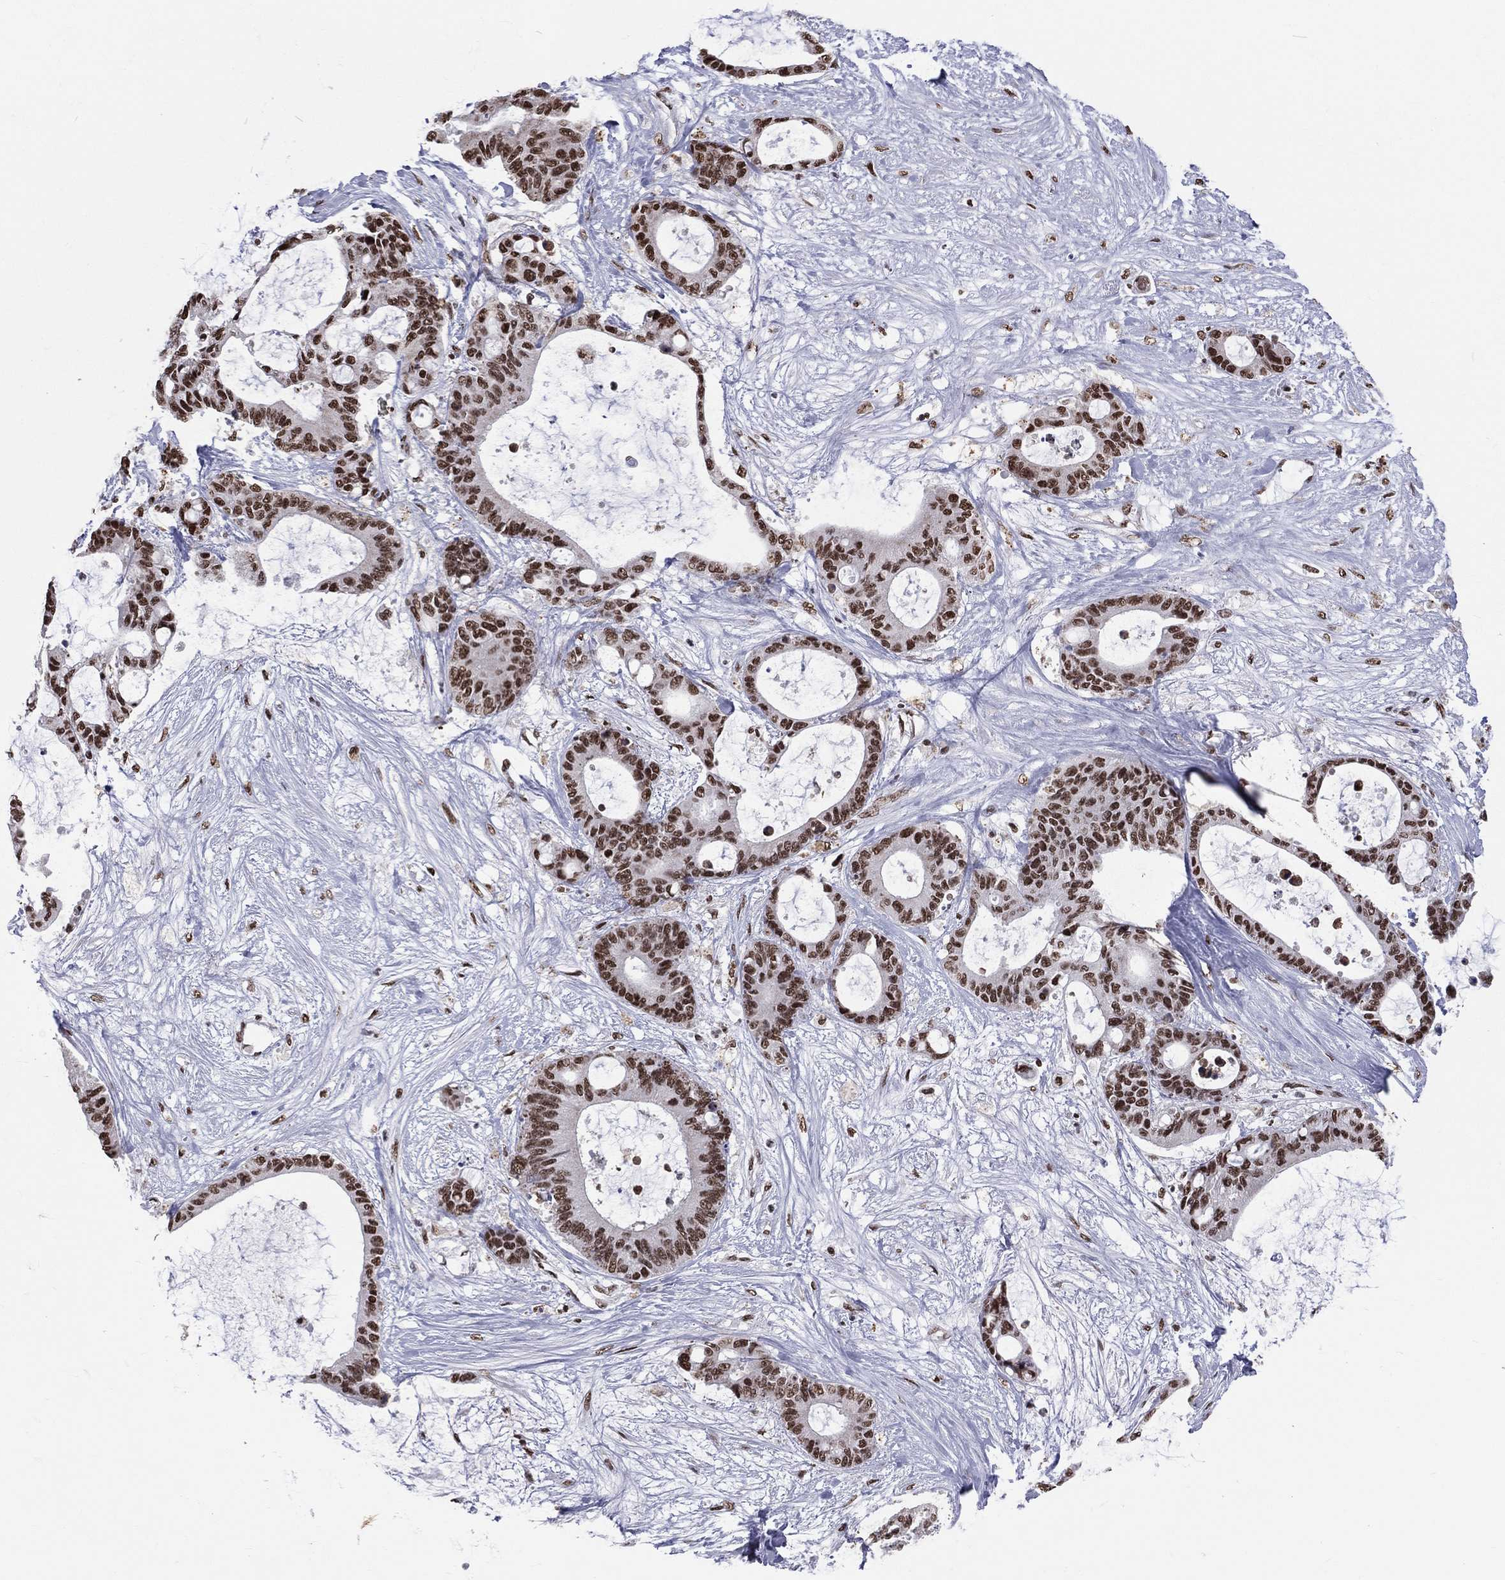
{"staining": {"intensity": "strong", "quantity": ">75%", "location": "nuclear"}, "tissue": "liver cancer", "cell_type": "Tumor cells", "image_type": "cancer", "snomed": [{"axis": "morphology", "description": "Normal tissue, NOS"}, {"axis": "morphology", "description": "Cholangiocarcinoma"}, {"axis": "topography", "description": "Liver"}, {"axis": "topography", "description": "Peripheral nerve tissue"}], "caption": "Human liver cancer (cholangiocarcinoma) stained with a protein marker shows strong staining in tumor cells.", "gene": "ZNF7", "patient": {"sex": "female", "age": 73}}